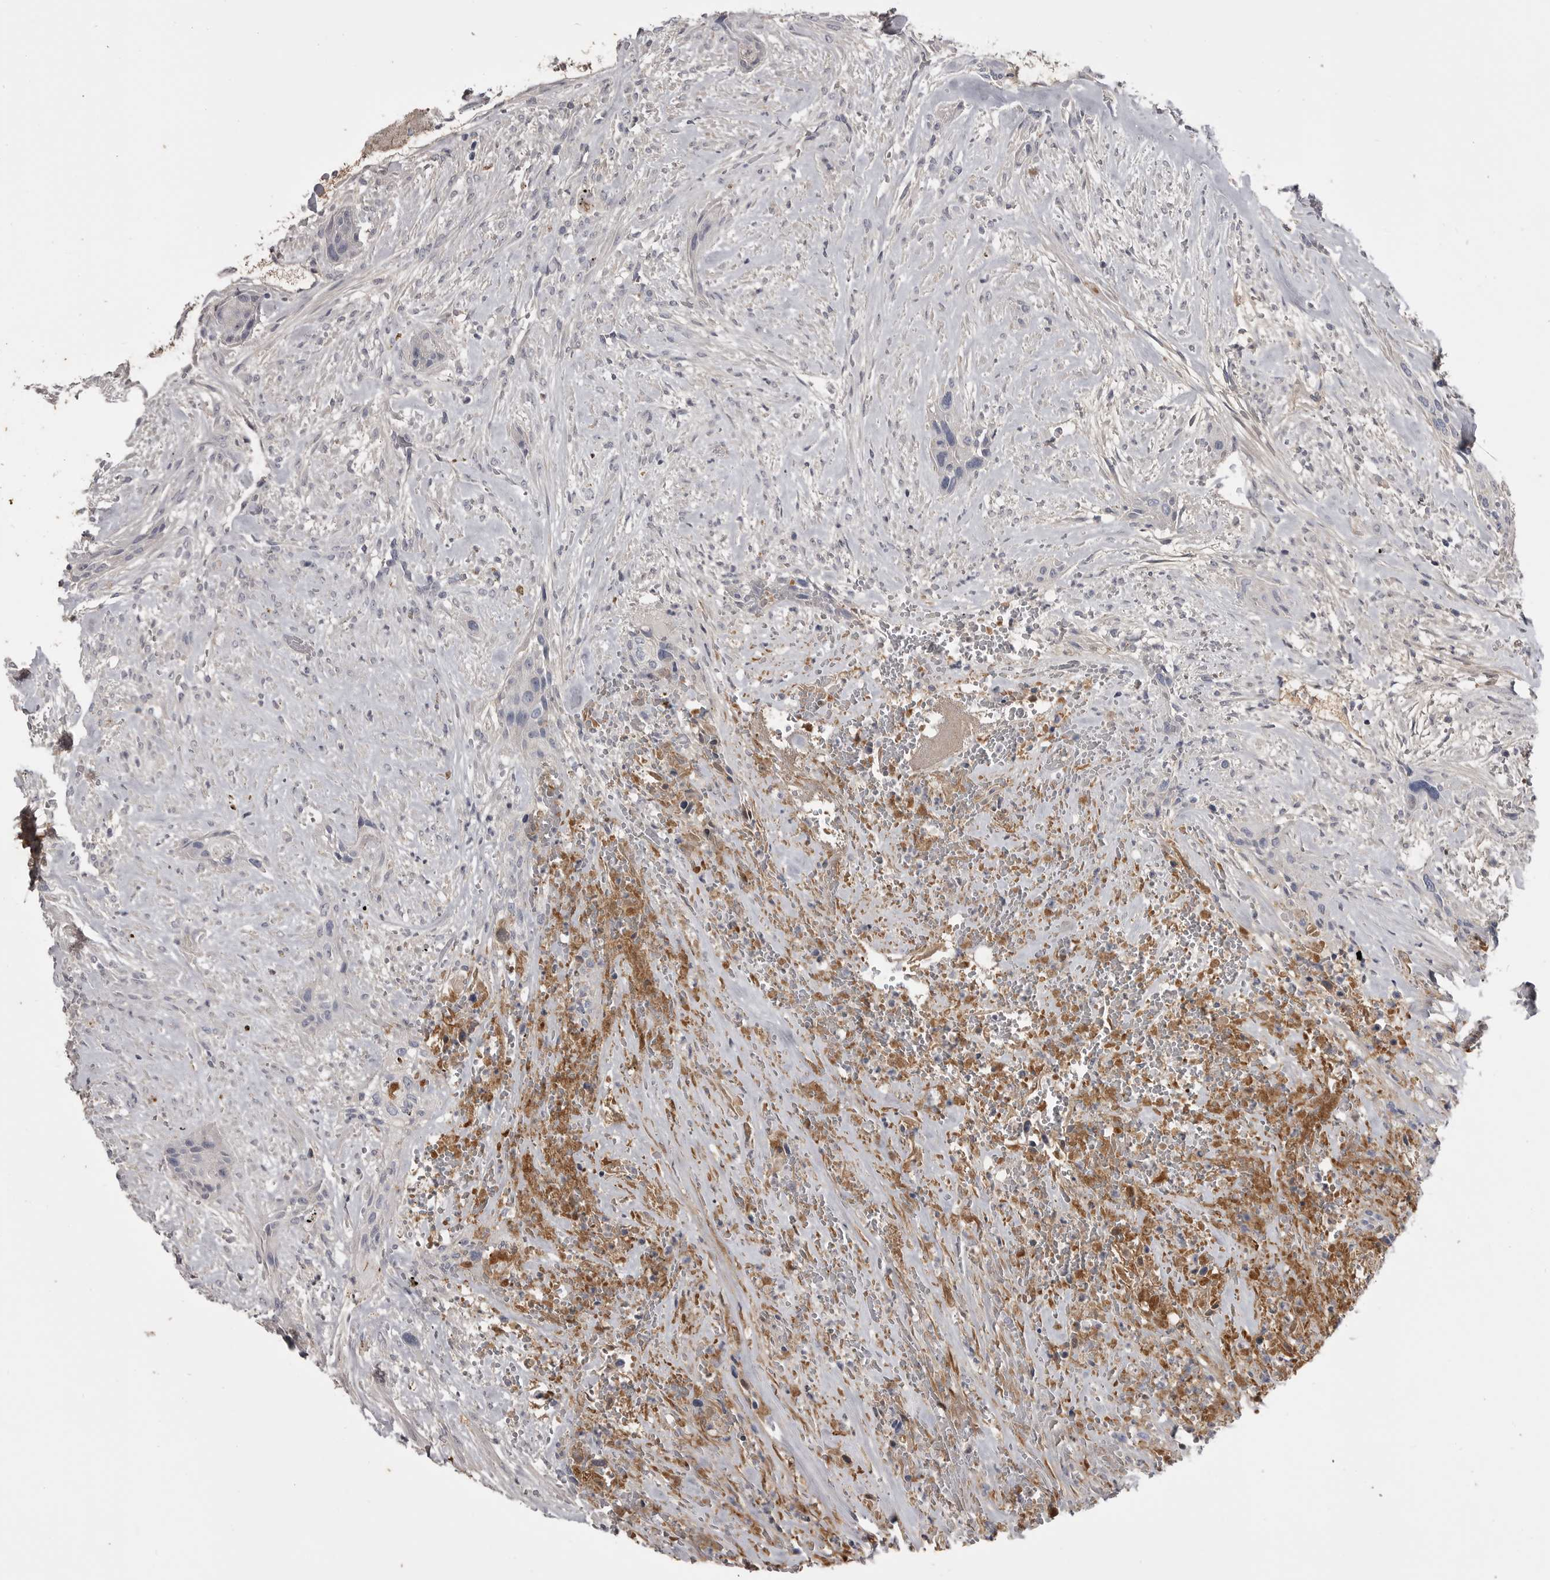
{"staining": {"intensity": "negative", "quantity": "none", "location": "none"}, "tissue": "urothelial cancer", "cell_type": "Tumor cells", "image_type": "cancer", "snomed": [{"axis": "morphology", "description": "Urothelial carcinoma, High grade"}, {"axis": "topography", "description": "Urinary bladder"}], "caption": "Immunohistochemistry of urothelial cancer reveals no positivity in tumor cells.", "gene": "AHSG", "patient": {"sex": "male", "age": 35}}